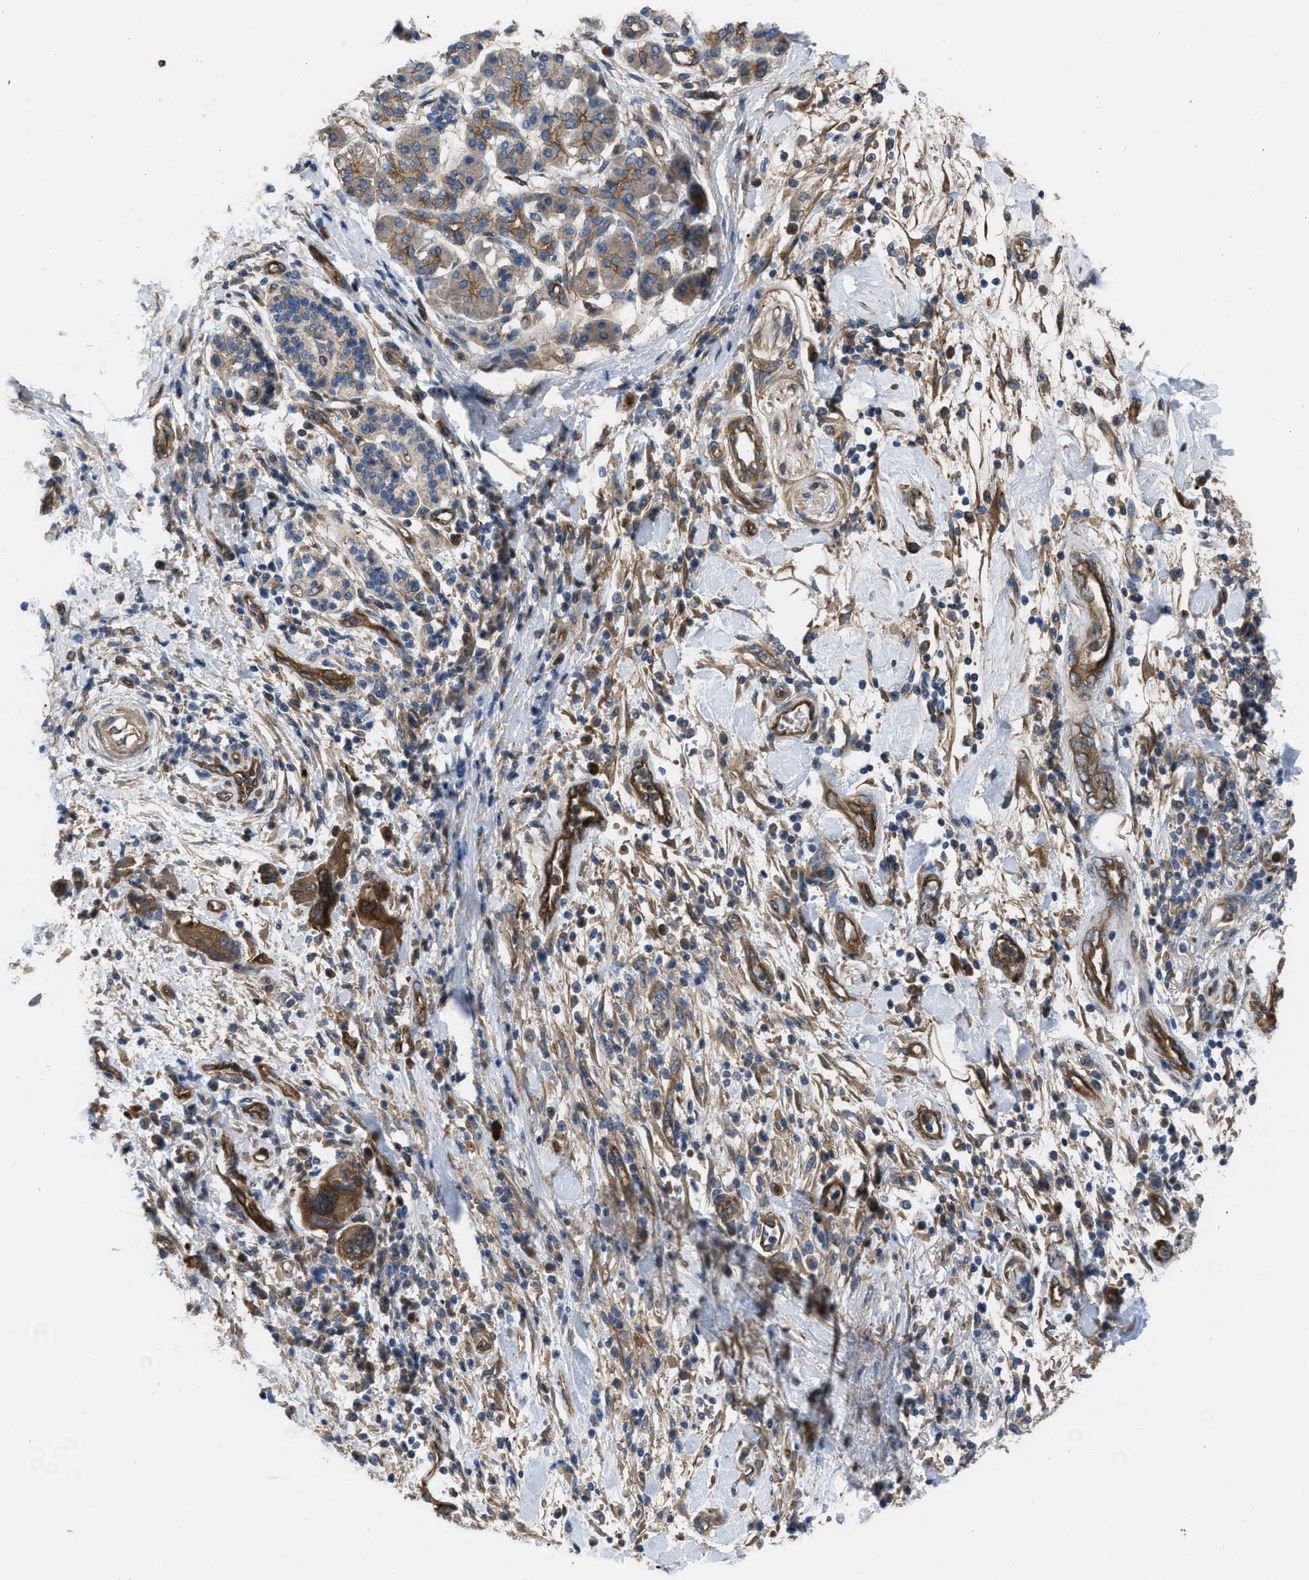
{"staining": {"intensity": "moderate", "quantity": ">75%", "location": "cytoplasmic/membranous"}, "tissue": "pancreatic cancer", "cell_type": "Tumor cells", "image_type": "cancer", "snomed": [{"axis": "morphology", "description": "Normal tissue, NOS"}, {"axis": "morphology", "description": "Adenocarcinoma, NOS"}, {"axis": "topography", "description": "Pancreas"}], "caption": "Human pancreatic adenocarcinoma stained with a protein marker demonstrates moderate staining in tumor cells.", "gene": "TRIOBP", "patient": {"sex": "female", "age": 71}}